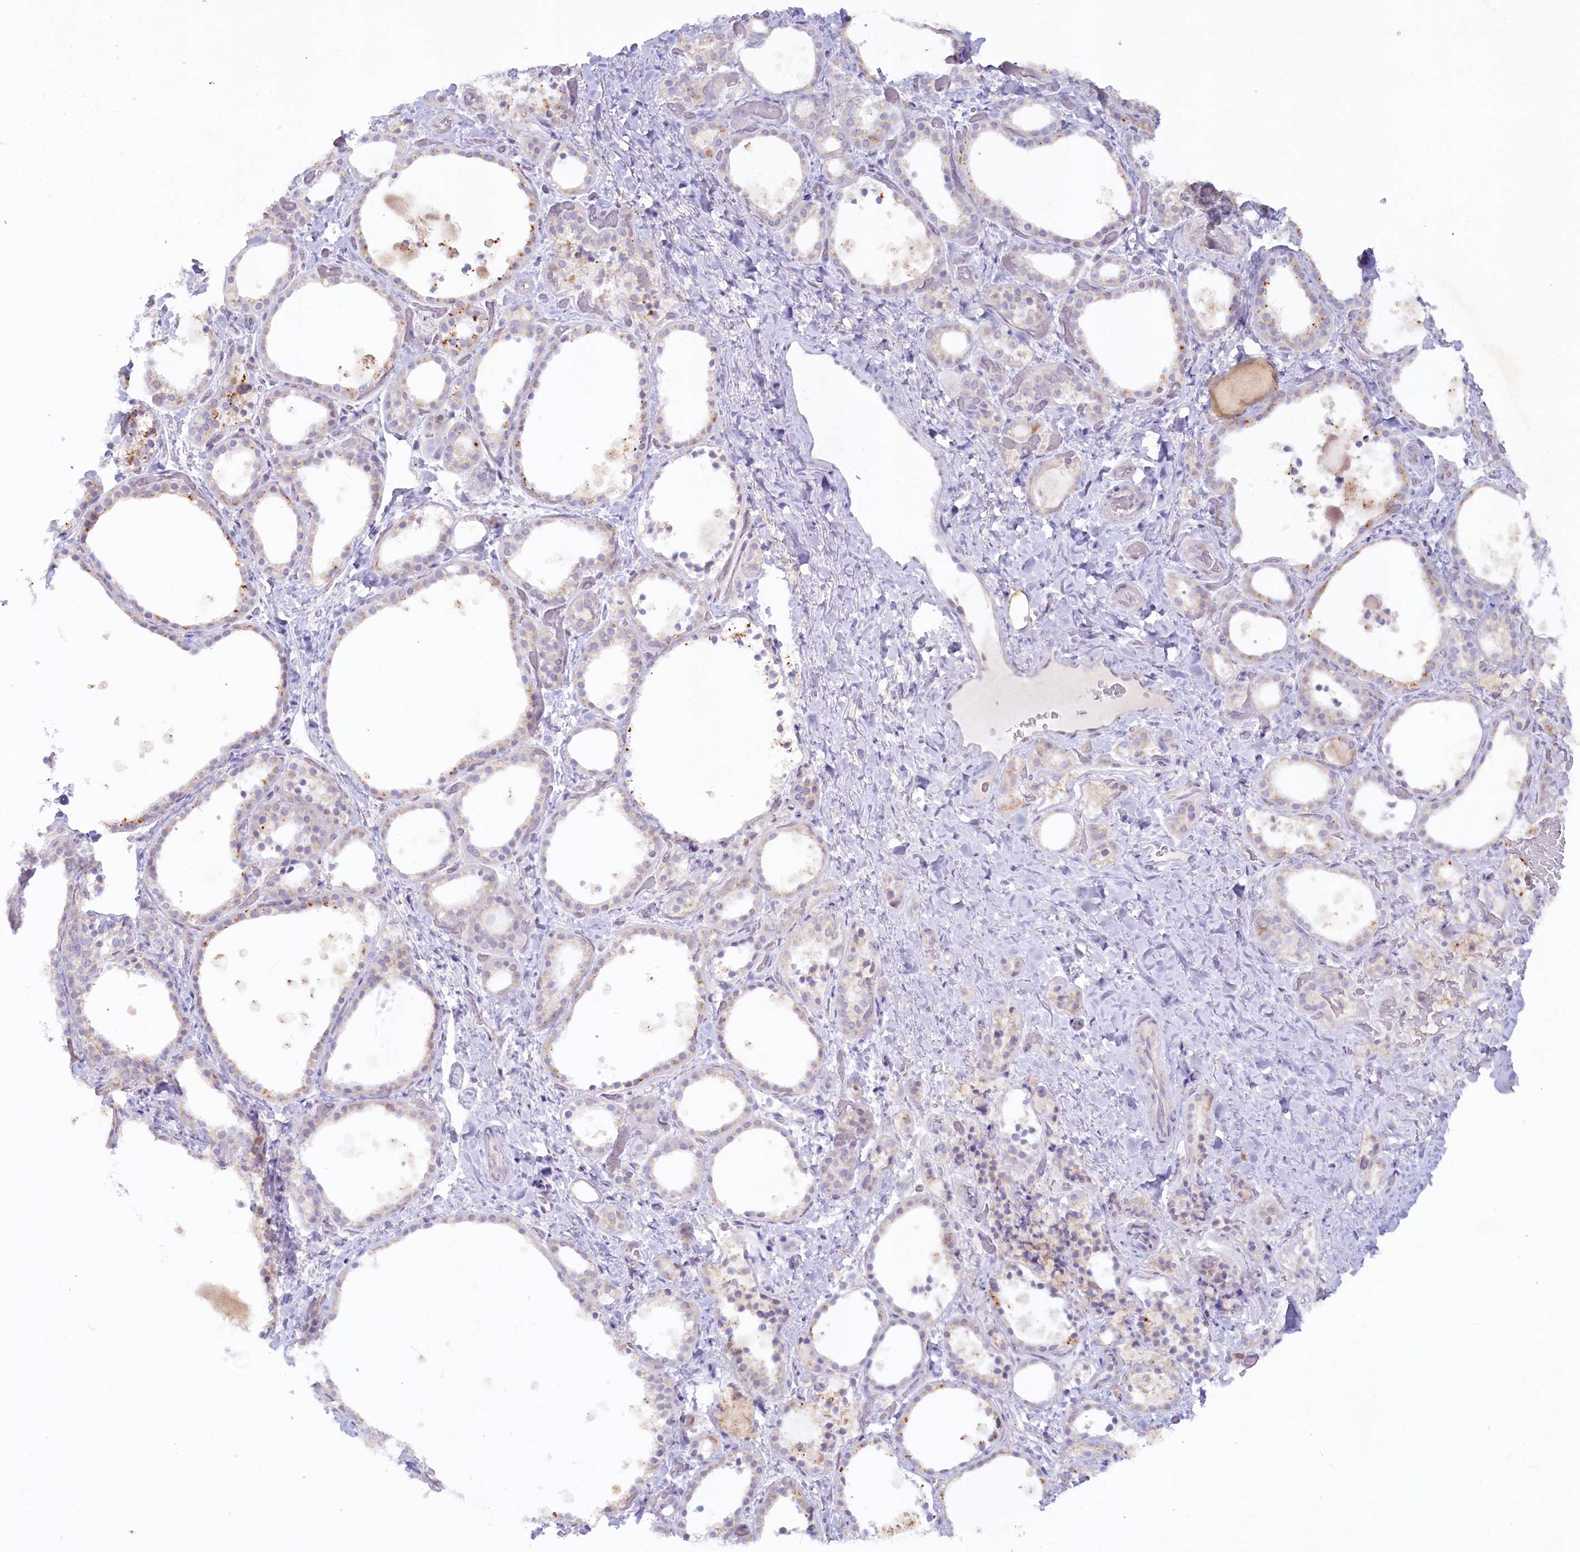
{"staining": {"intensity": "negative", "quantity": "none", "location": "none"}, "tissue": "thyroid gland", "cell_type": "Glandular cells", "image_type": "normal", "snomed": [{"axis": "morphology", "description": "Normal tissue, NOS"}, {"axis": "topography", "description": "Thyroid gland"}], "caption": "Immunohistochemistry (IHC) histopathology image of unremarkable thyroid gland: thyroid gland stained with DAB (3,3'-diaminobenzidine) exhibits no significant protein staining in glandular cells.", "gene": "PSAPL1", "patient": {"sex": "female", "age": 44}}